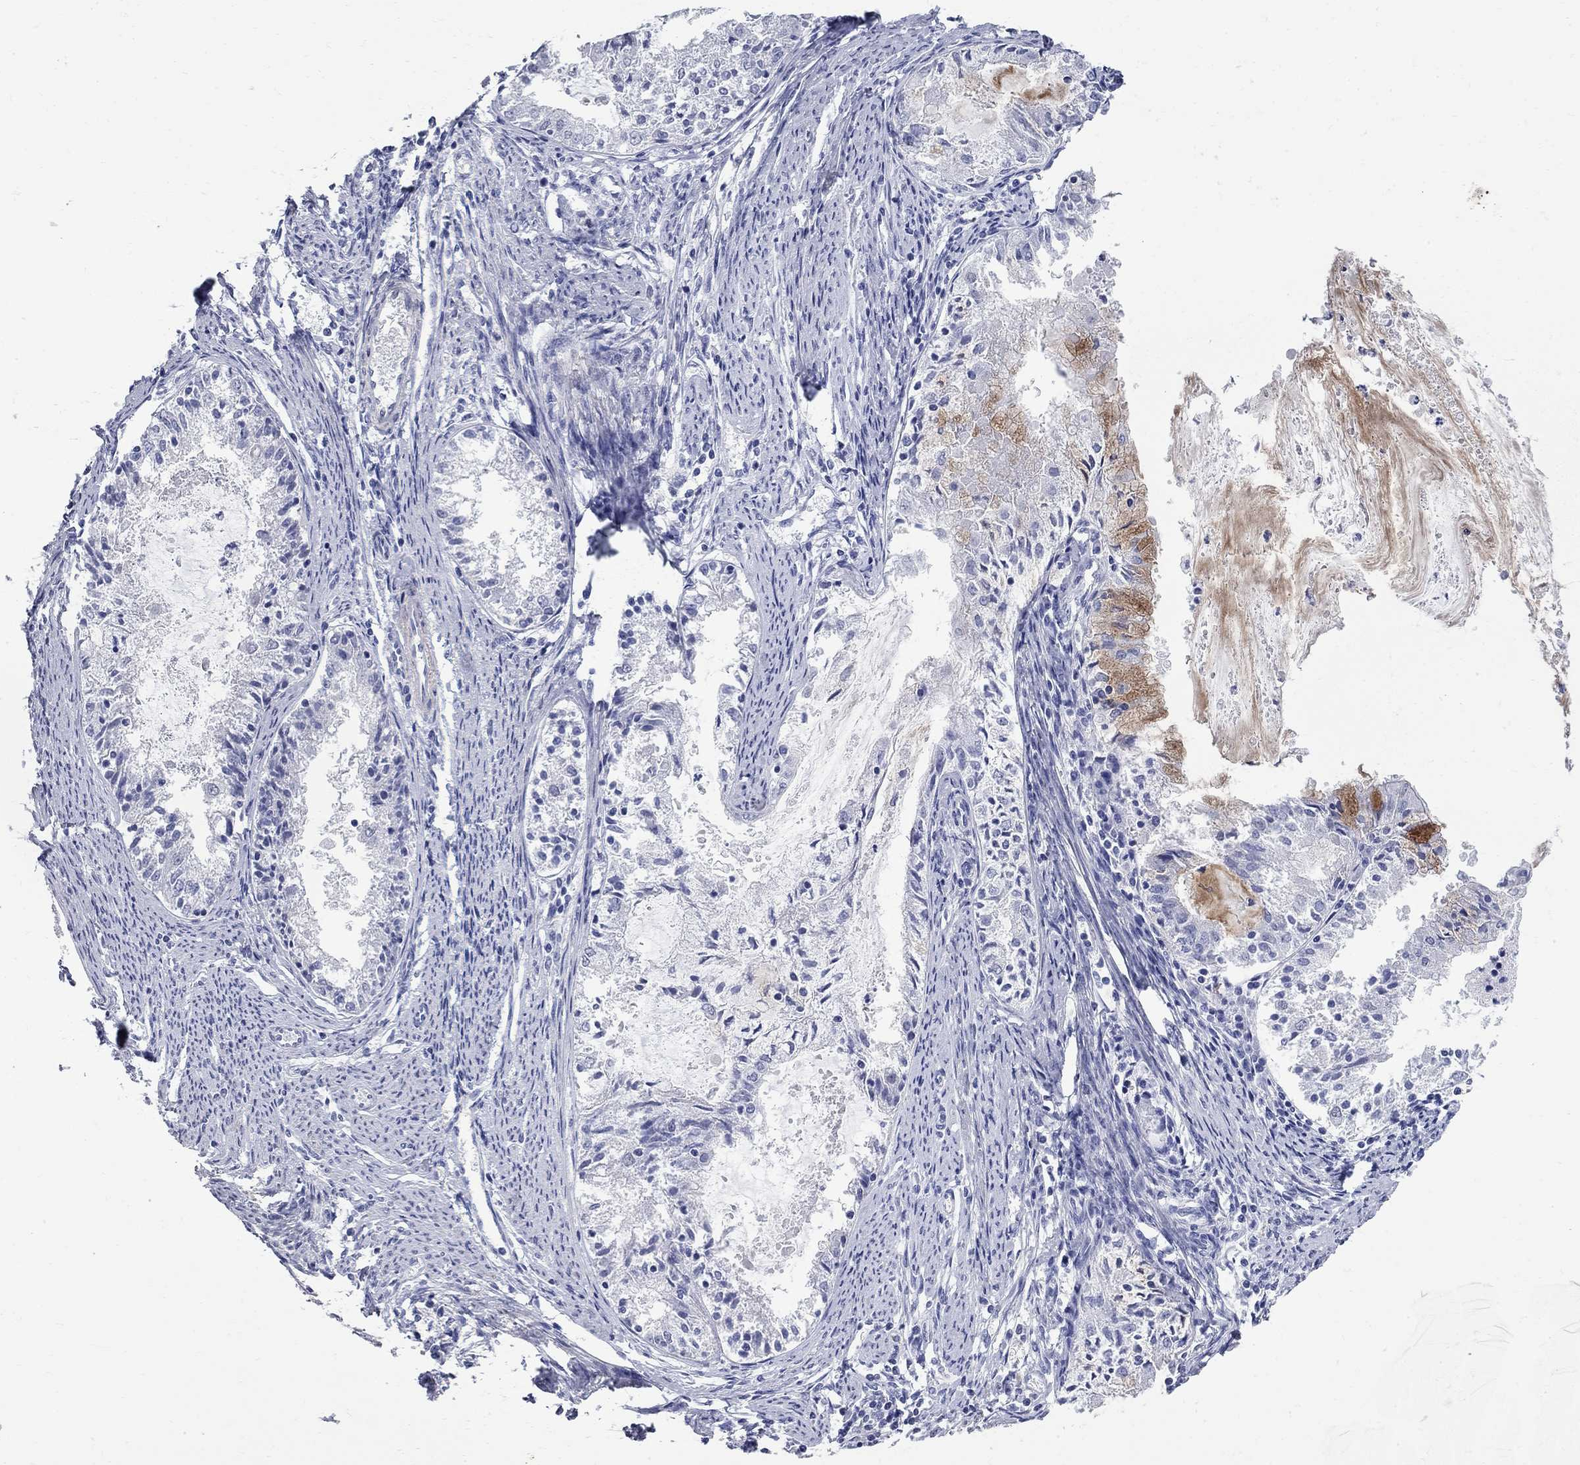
{"staining": {"intensity": "negative", "quantity": "none", "location": "none"}, "tissue": "endometrial cancer", "cell_type": "Tumor cells", "image_type": "cancer", "snomed": [{"axis": "morphology", "description": "Adenocarcinoma, NOS"}, {"axis": "topography", "description": "Endometrium"}], "caption": "This photomicrograph is of endometrial cancer stained with immunohistochemistry to label a protein in brown with the nuclei are counter-stained blue. There is no positivity in tumor cells.", "gene": "BPIFB1", "patient": {"sex": "female", "age": 57}}